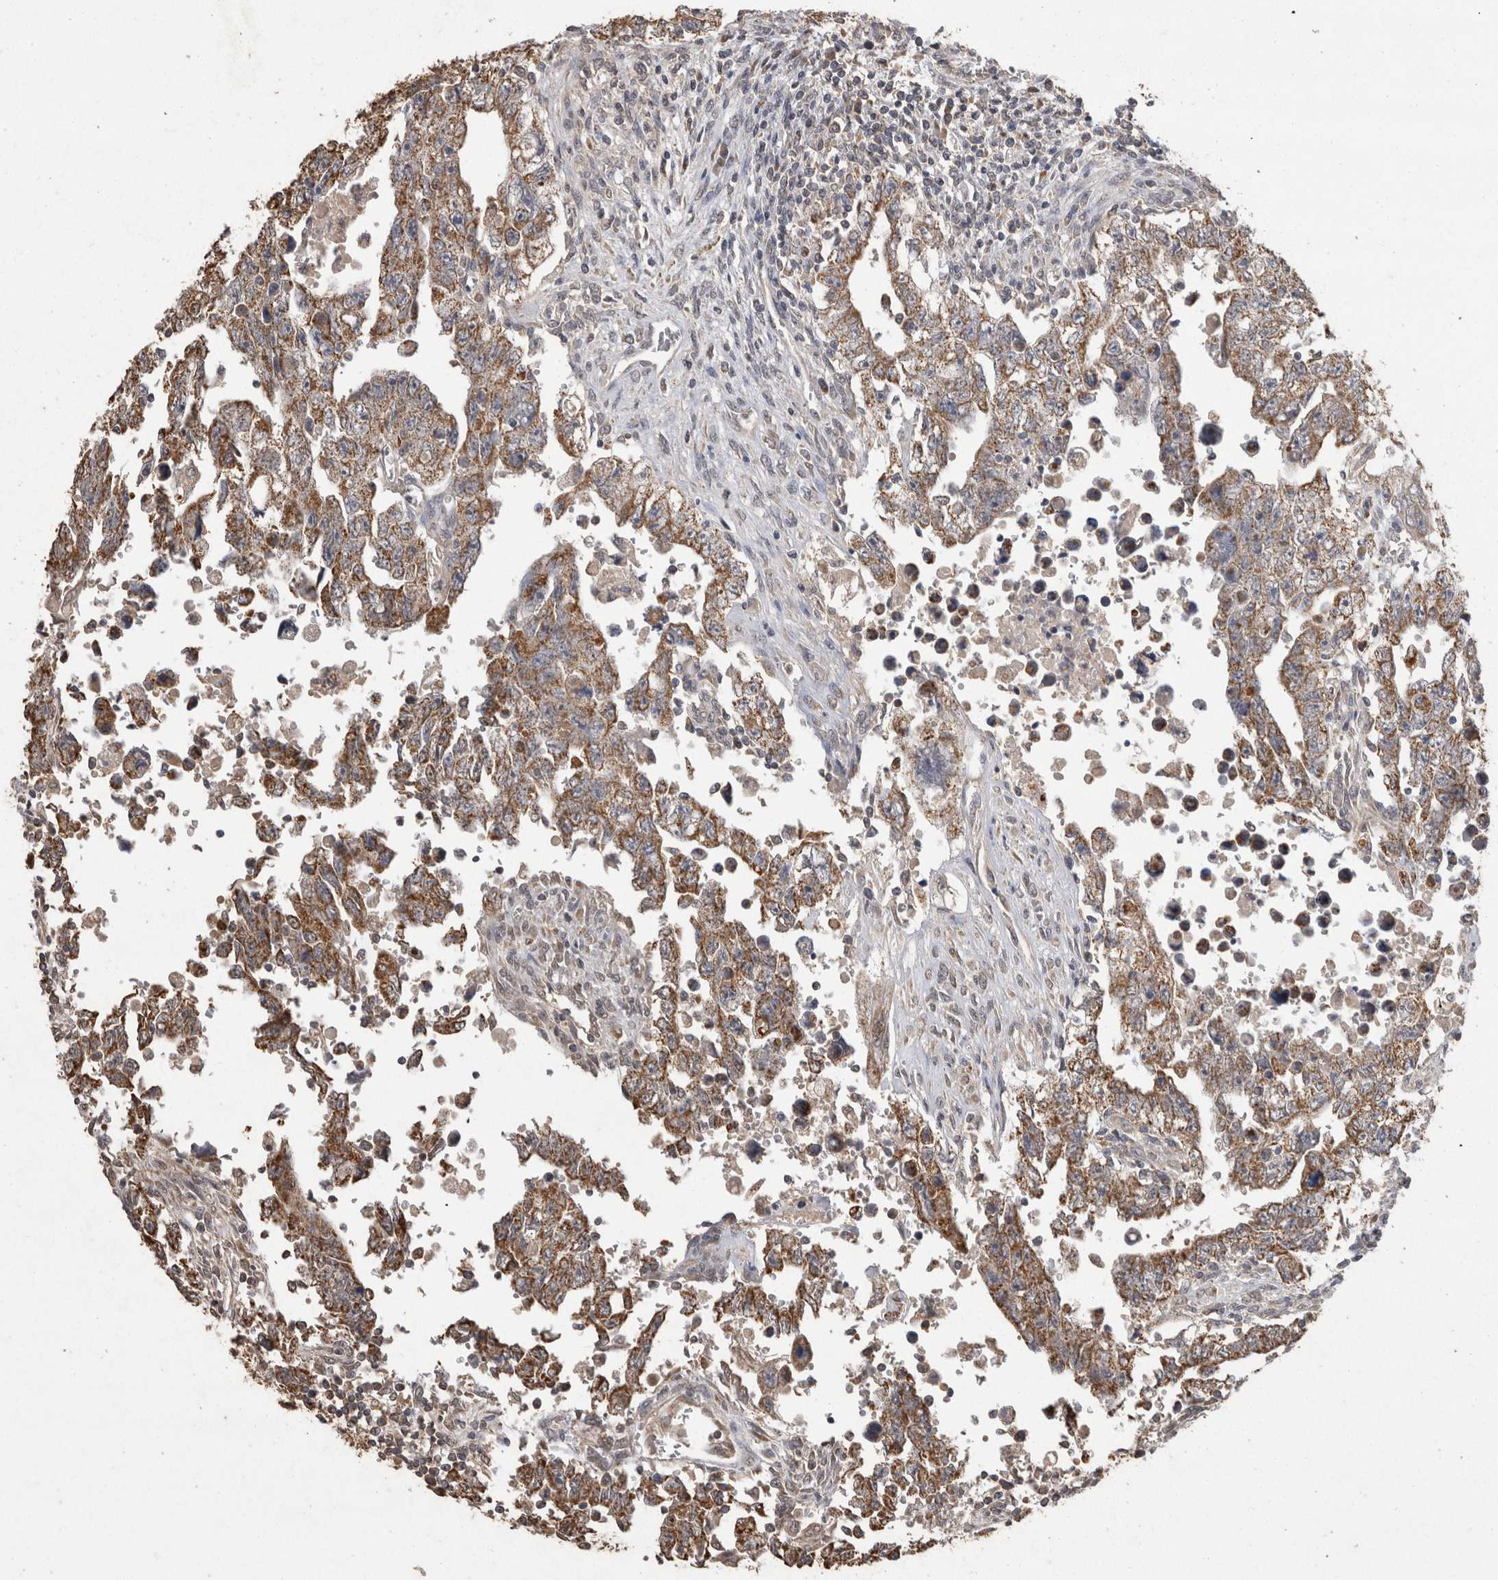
{"staining": {"intensity": "moderate", "quantity": ">75%", "location": "cytoplasmic/membranous"}, "tissue": "testis cancer", "cell_type": "Tumor cells", "image_type": "cancer", "snomed": [{"axis": "morphology", "description": "Carcinoma, Embryonal, NOS"}, {"axis": "topography", "description": "Testis"}], "caption": "Human testis cancer stained with a protein marker demonstrates moderate staining in tumor cells.", "gene": "PREP", "patient": {"sex": "male", "age": 28}}